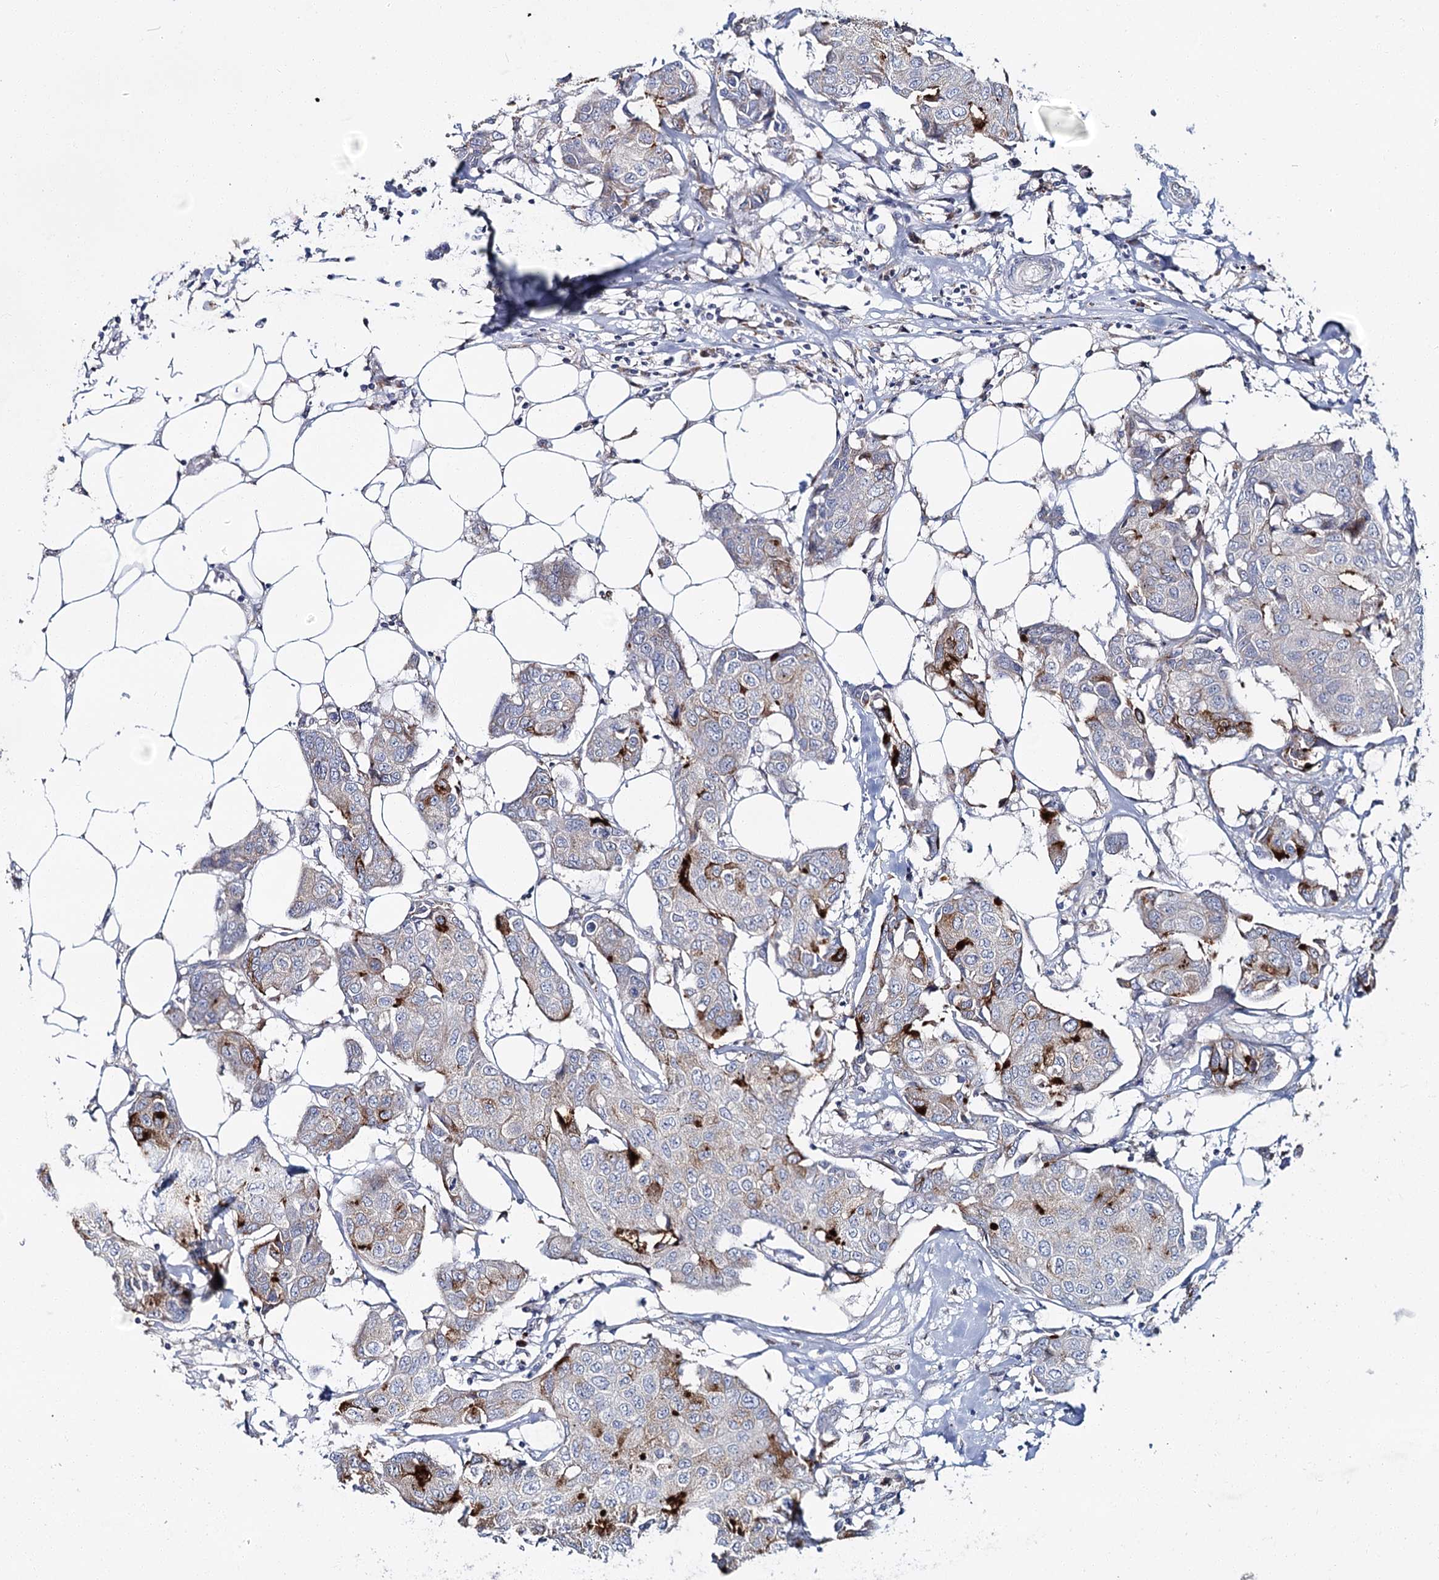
{"staining": {"intensity": "weak", "quantity": "<25%", "location": "cytoplasmic/membranous"}, "tissue": "breast cancer", "cell_type": "Tumor cells", "image_type": "cancer", "snomed": [{"axis": "morphology", "description": "Duct carcinoma"}, {"axis": "topography", "description": "Breast"}], "caption": "The micrograph displays no significant positivity in tumor cells of intraductal carcinoma (breast).", "gene": "CPLANE1", "patient": {"sex": "female", "age": 80}}